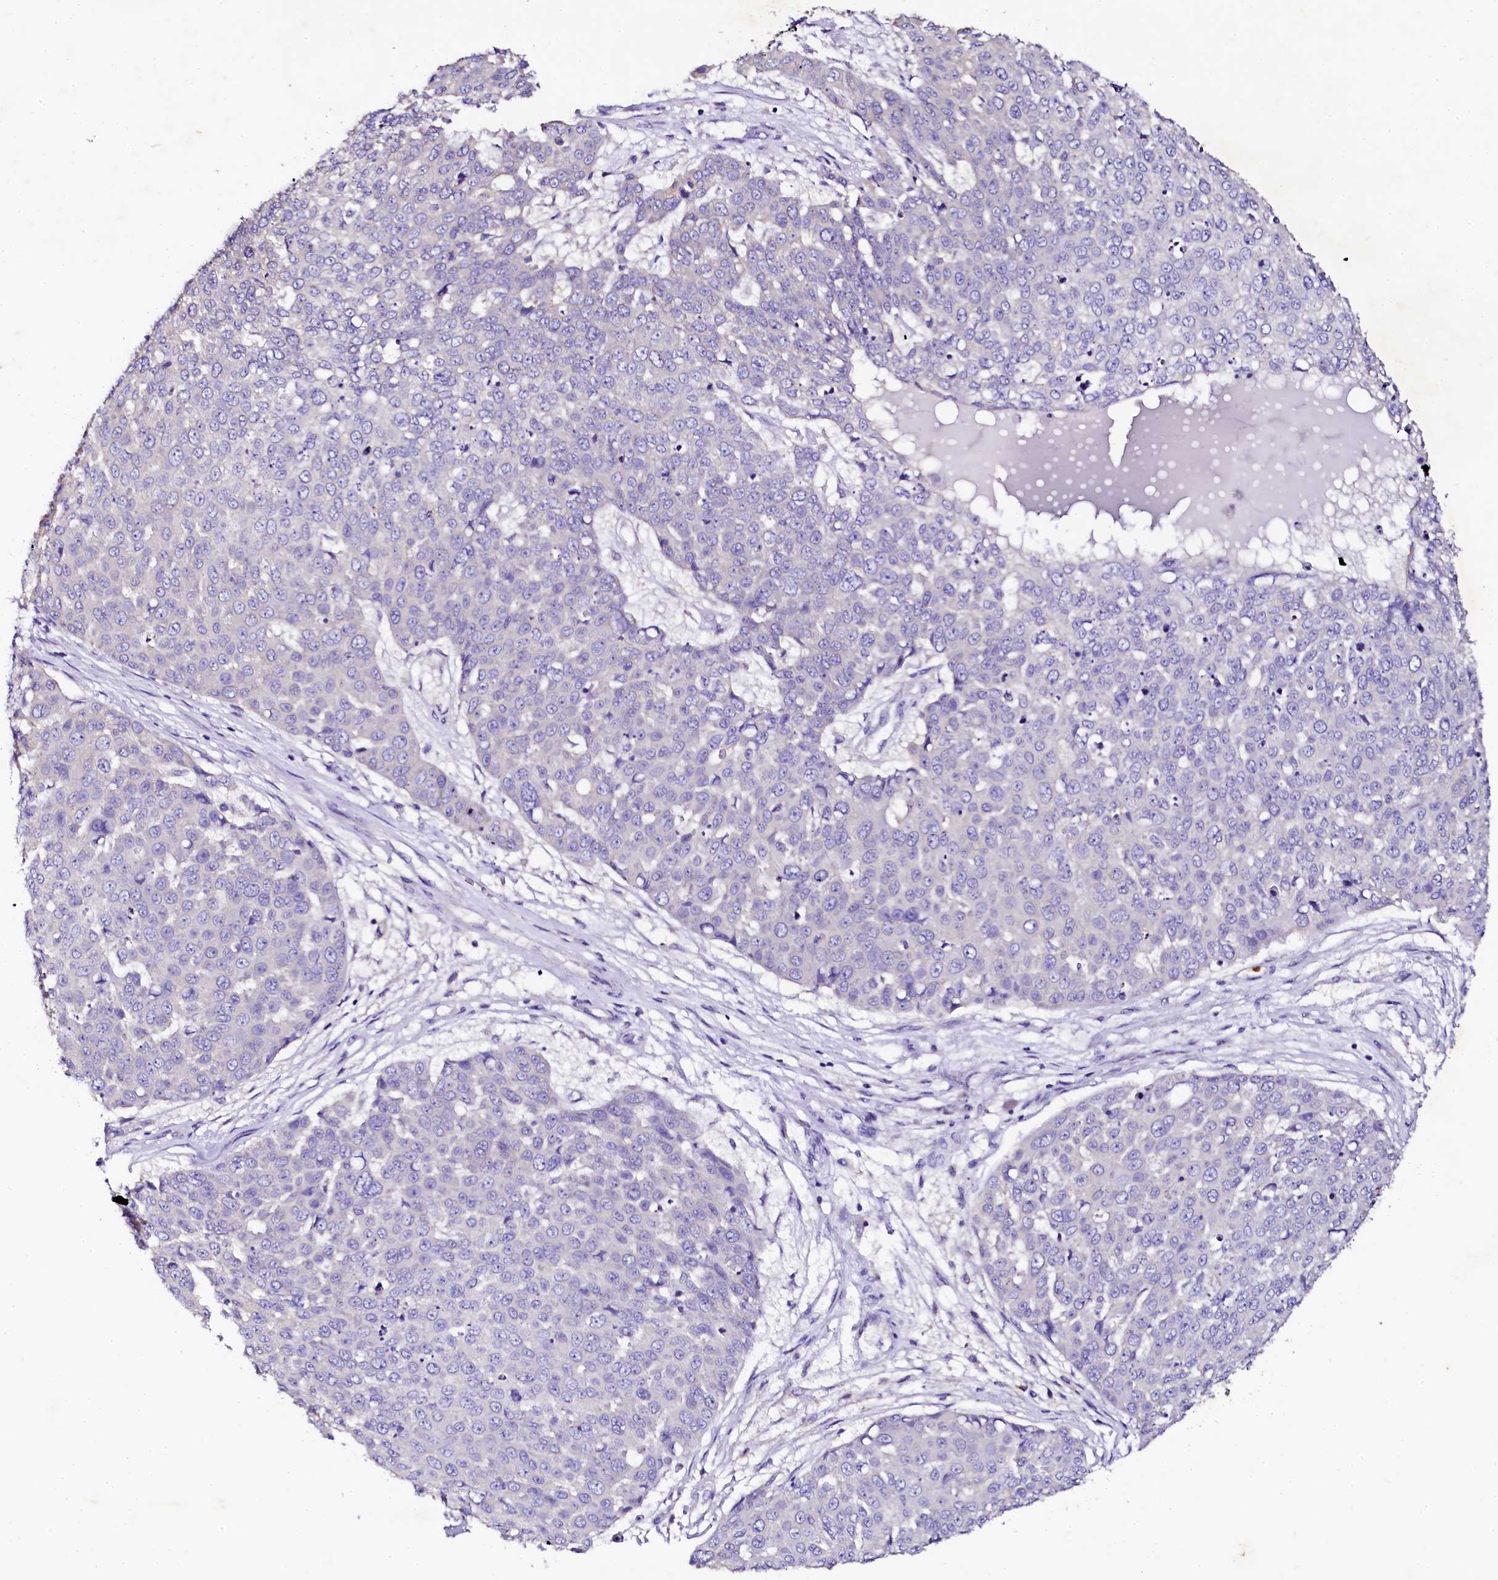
{"staining": {"intensity": "negative", "quantity": "none", "location": "none"}, "tissue": "skin cancer", "cell_type": "Tumor cells", "image_type": "cancer", "snomed": [{"axis": "morphology", "description": "Squamous cell carcinoma, NOS"}, {"axis": "topography", "description": "Skin"}], "caption": "This is an IHC photomicrograph of skin cancer. There is no expression in tumor cells.", "gene": "NAA16", "patient": {"sex": "male", "age": 71}}